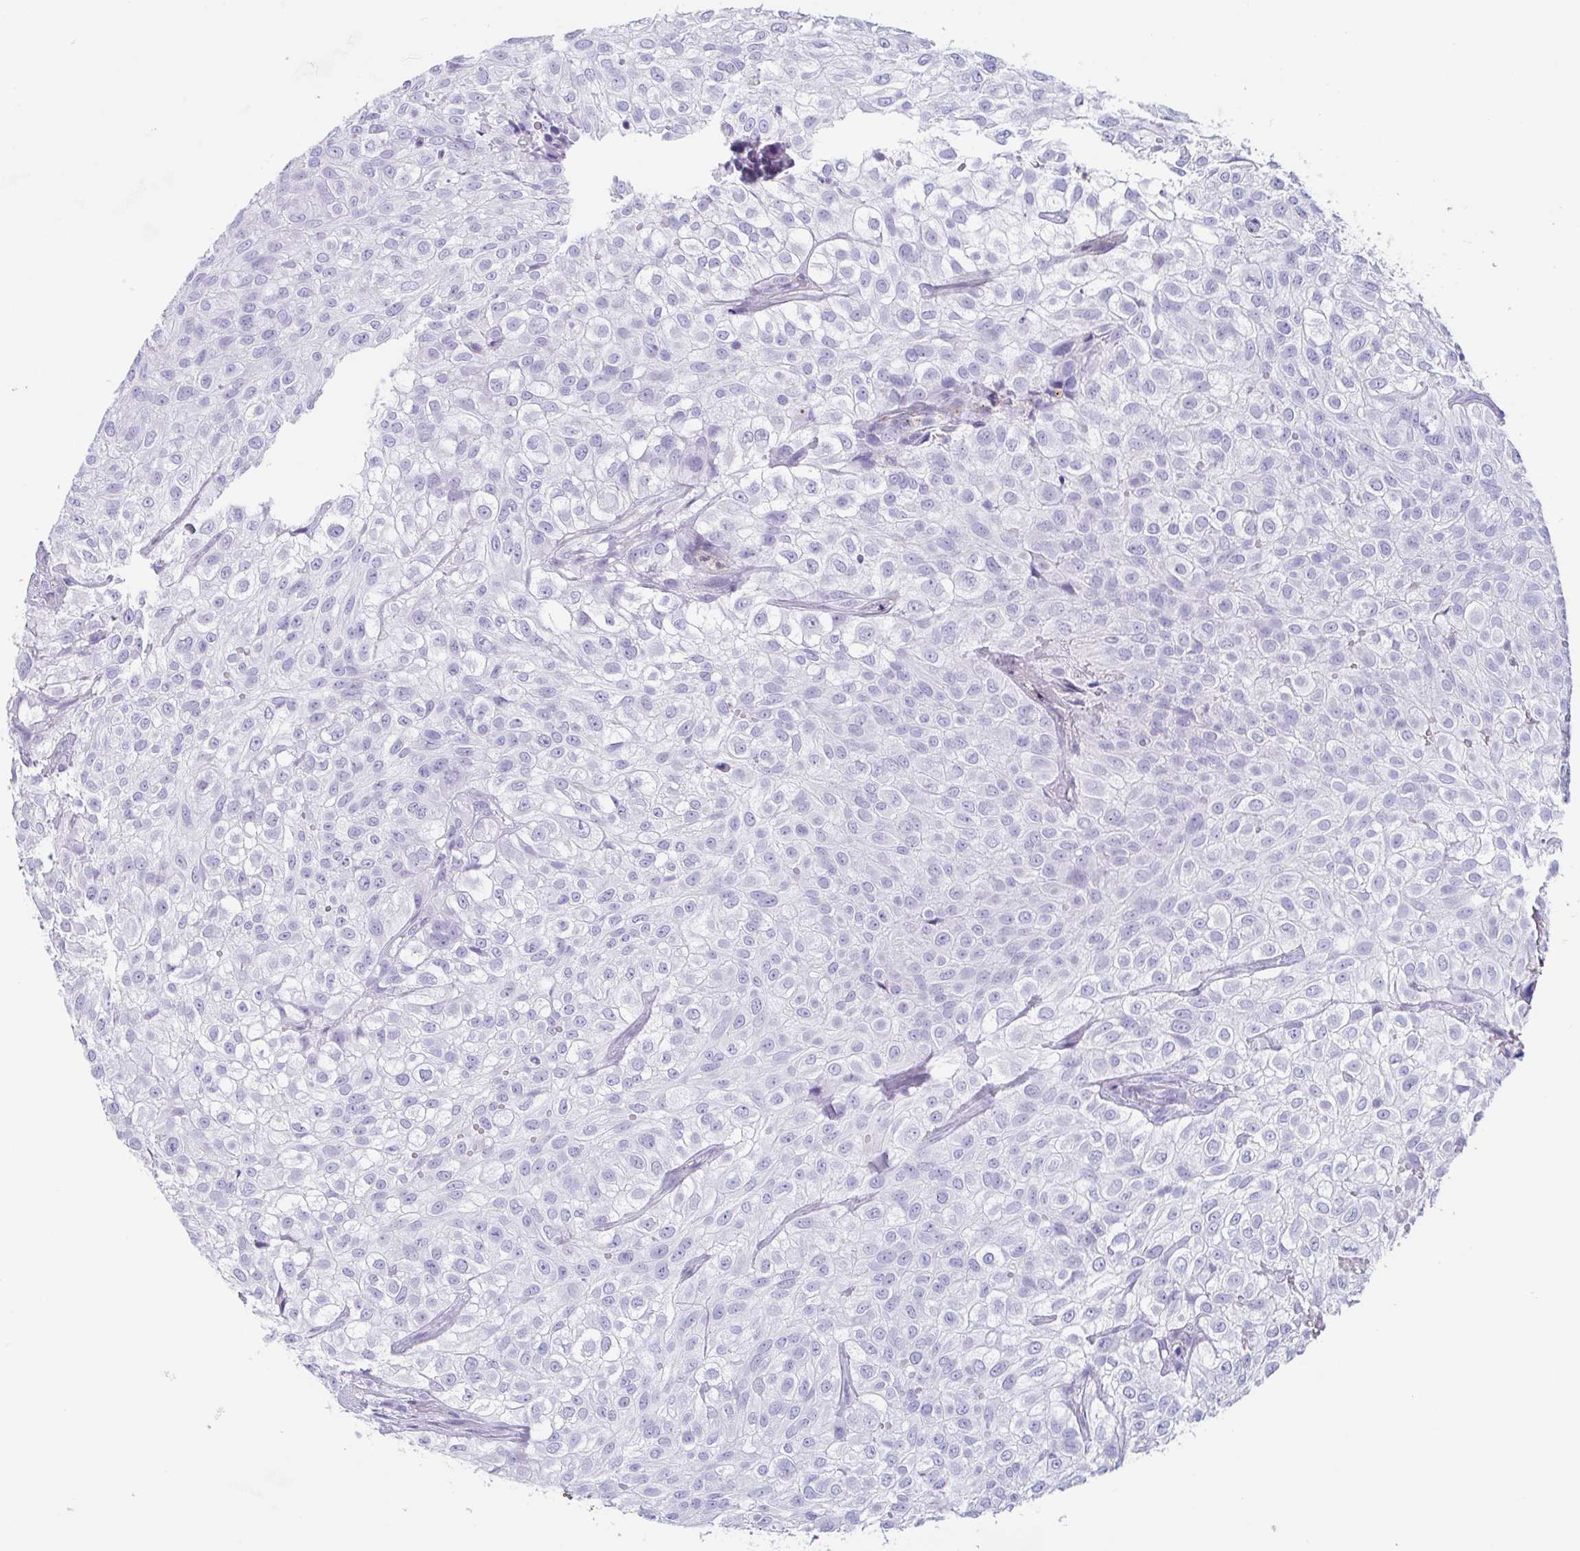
{"staining": {"intensity": "negative", "quantity": "none", "location": "none"}, "tissue": "urothelial cancer", "cell_type": "Tumor cells", "image_type": "cancer", "snomed": [{"axis": "morphology", "description": "Urothelial carcinoma, High grade"}, {"axis": "topography", "description": "Urinary bladder"}], "caption": "Histopathology image shows no significant protein expression in tumor cells of high-grade urothelial carcinoma.", "gene": "TAS2R41", "patient": {"sex": "male", "age": 56}}